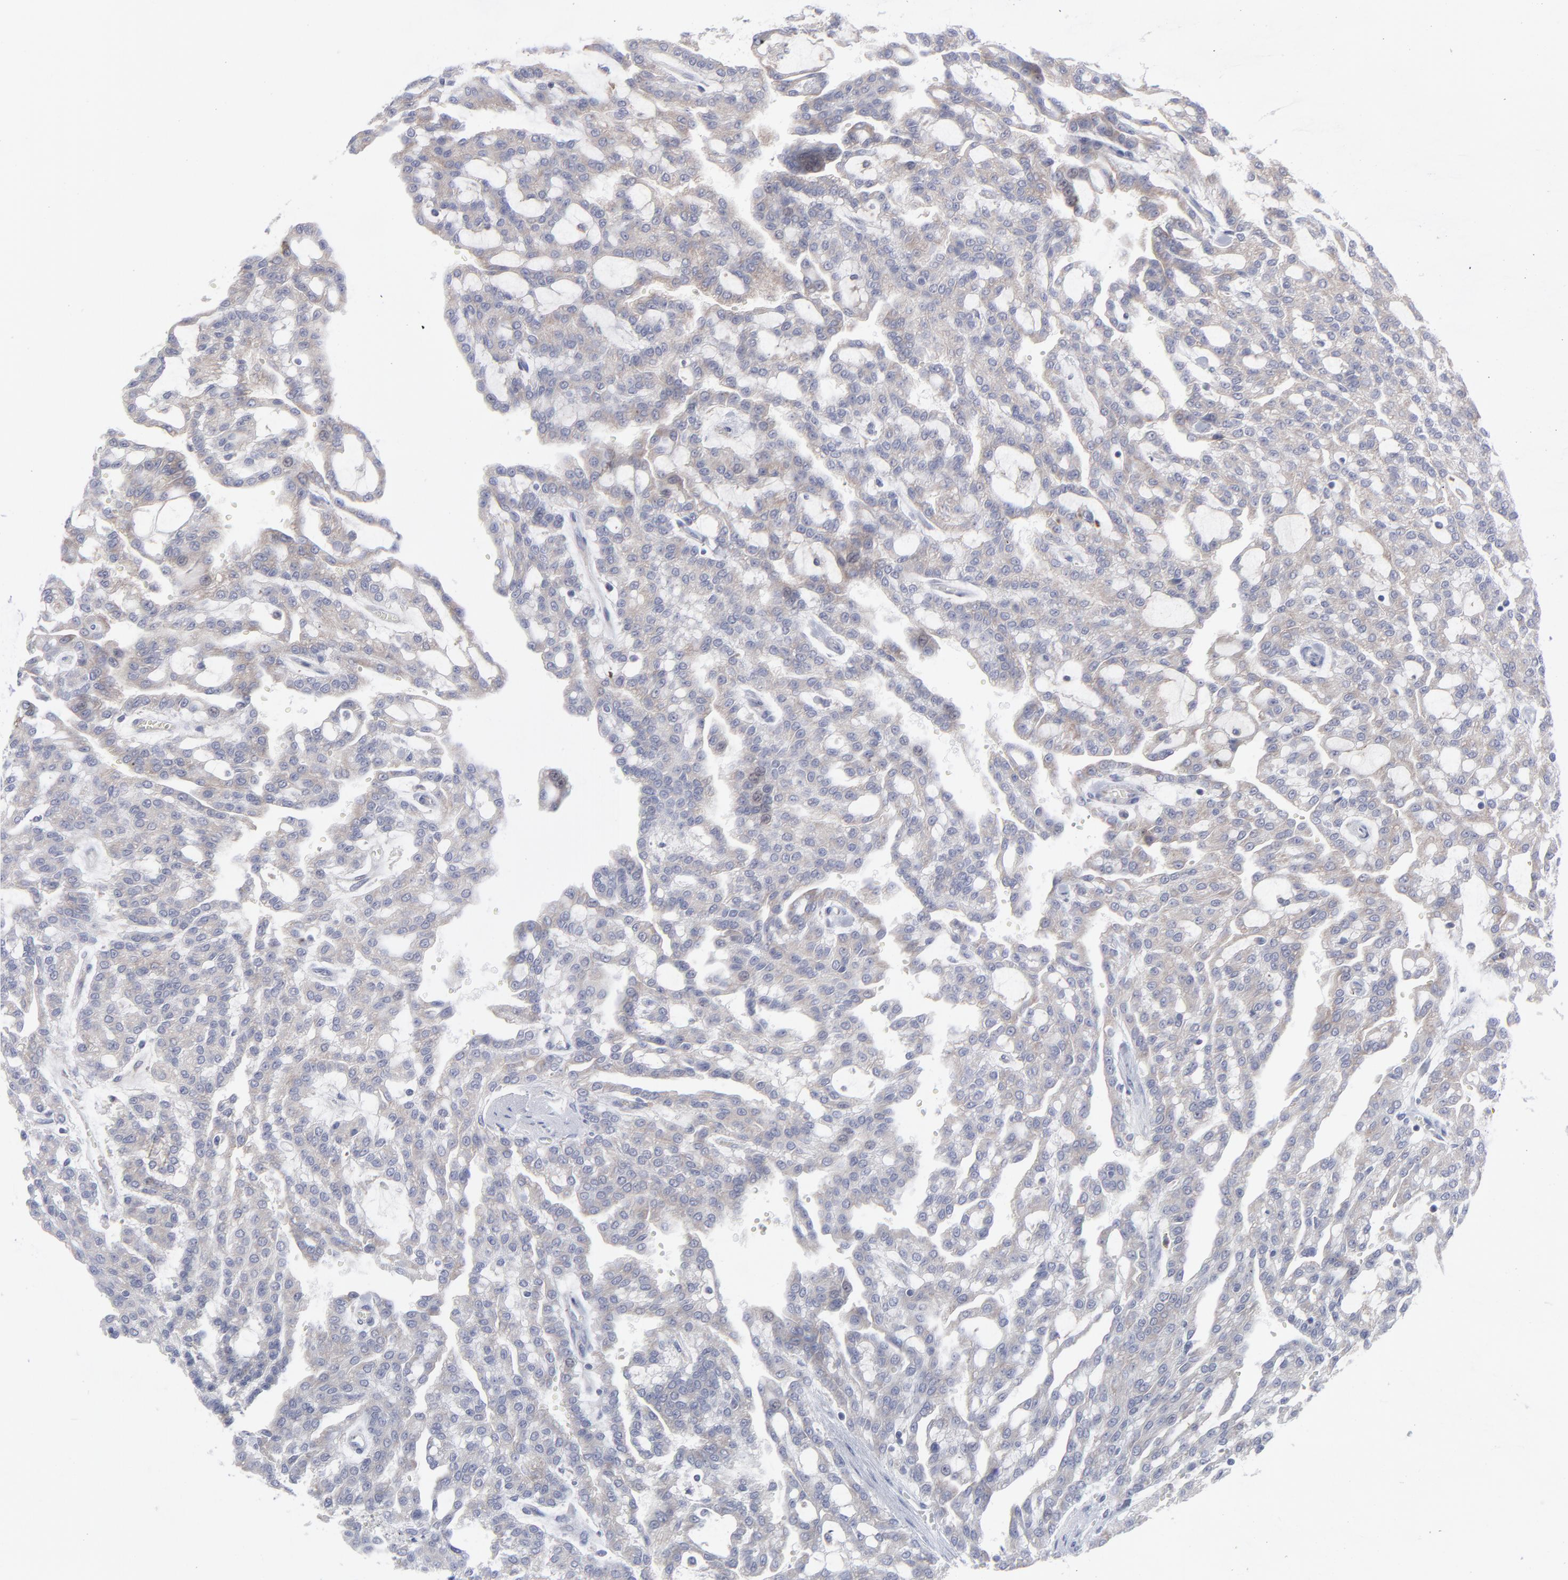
{"staining": {"intensity": "negative", "quantity": "none", "location": "none"}, "tissue": "renal cancer", "cell_type": "Tumor cells", "image_type": "cancer", "snomed": [{"axis": "morphology", "description": "Adenocarcinoma, NOS"}, {"axis": "topography", "description": "Kidney"}], "caption": "Adenocarcinoma (renal) stained for a protein using IHC exhibits no positivity tumor cells.", "gene": "RPS24", "patient": {"sex": "male", "age": 63}}